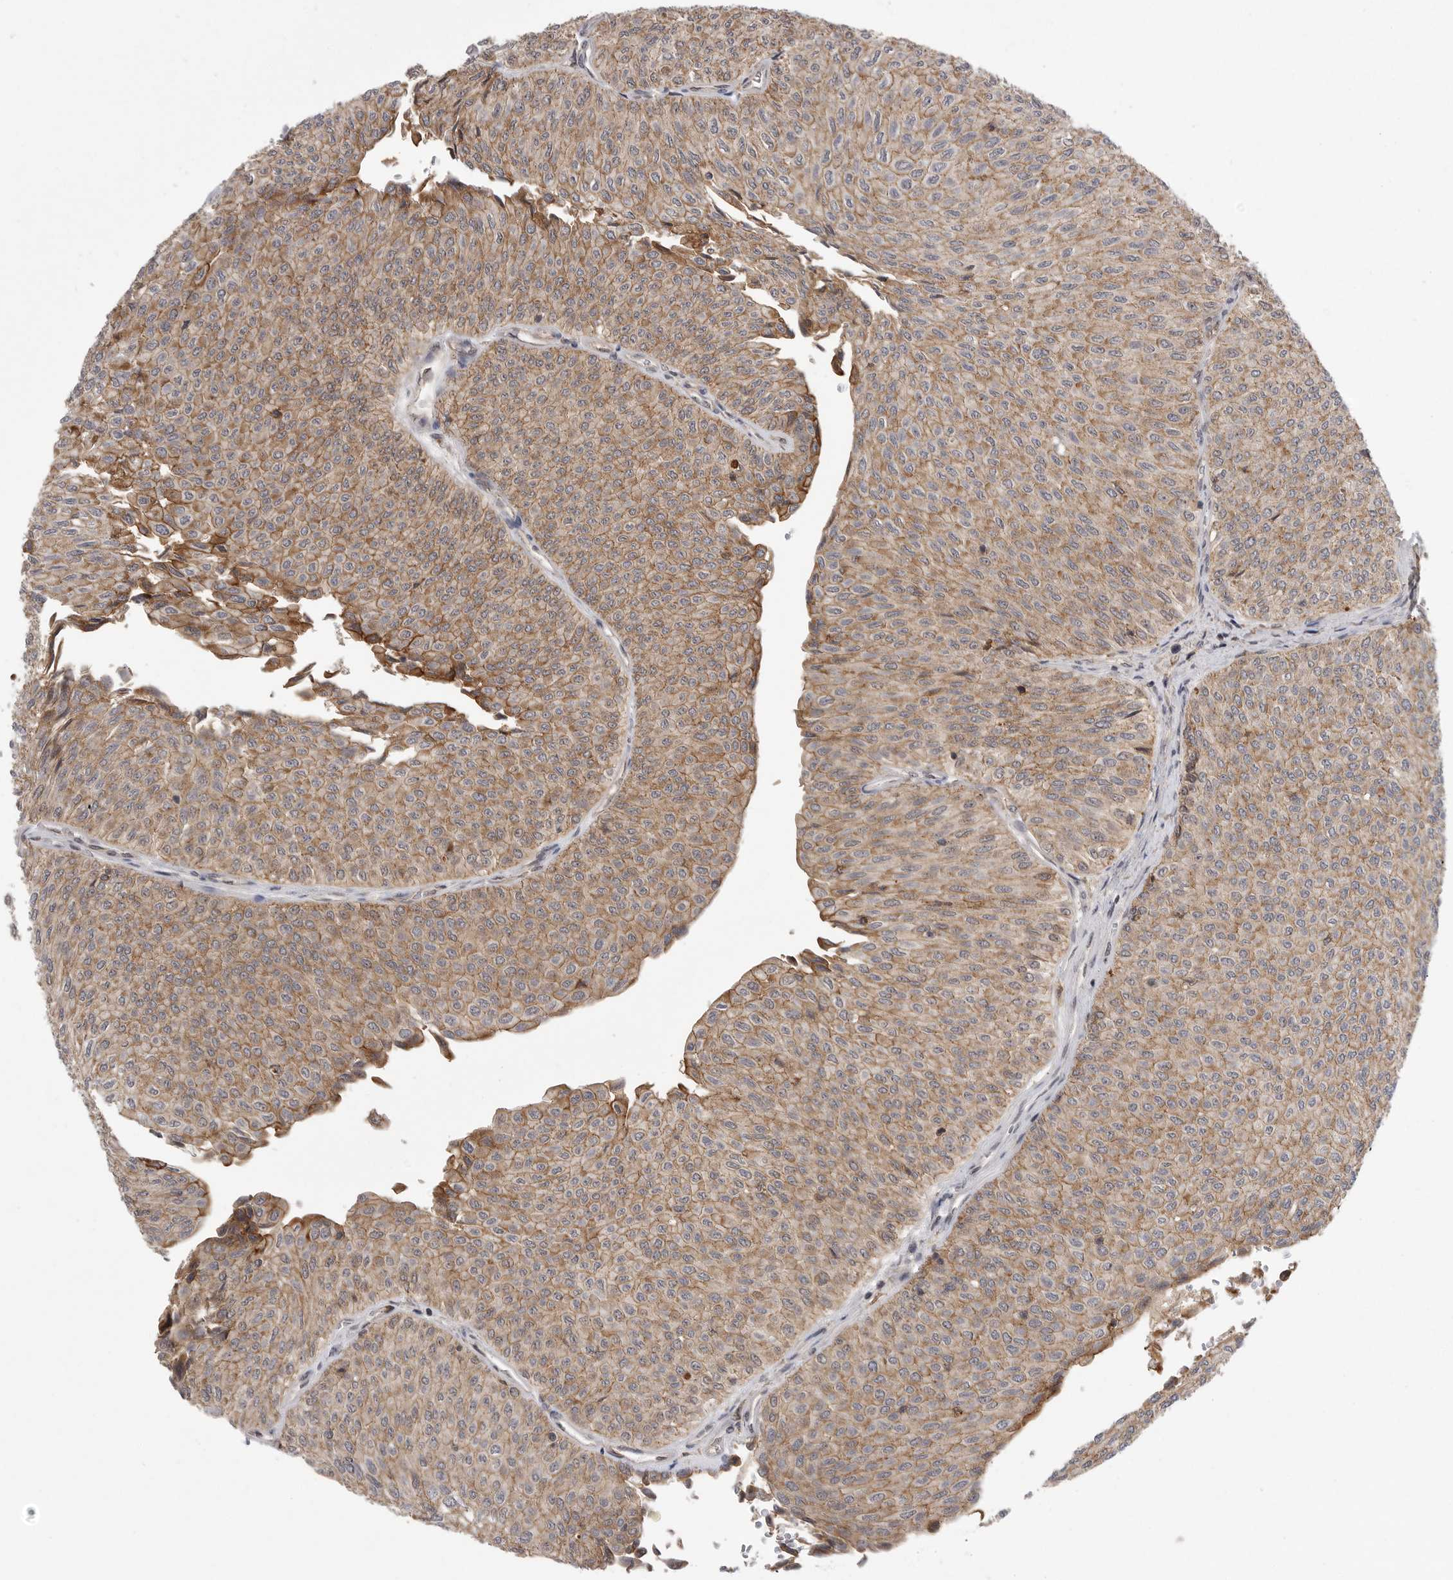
{"staining": {"intensity": "moderate", "quantity": ">75%", "location": "cytoplasmic/membranous"}, "tissue": "urothelial cancer", "cell_type": "Tumor cells", "image_type": "cancer", "snomed": [{"axis": "morphology", "description": "Urothelial carcinoma, Low grade"}, {"axis": "topography", "description": "Urinary bladder"}], "caption": "The image displays immunohistochemical staining of urothelial carcinoma (low-grade). There is moderate cytoplasmic/membranous staining is seen in approximately >75% of tumor cells.", "gene": "NECTIN1", "patient": {"sex": "male", "age": 78}}